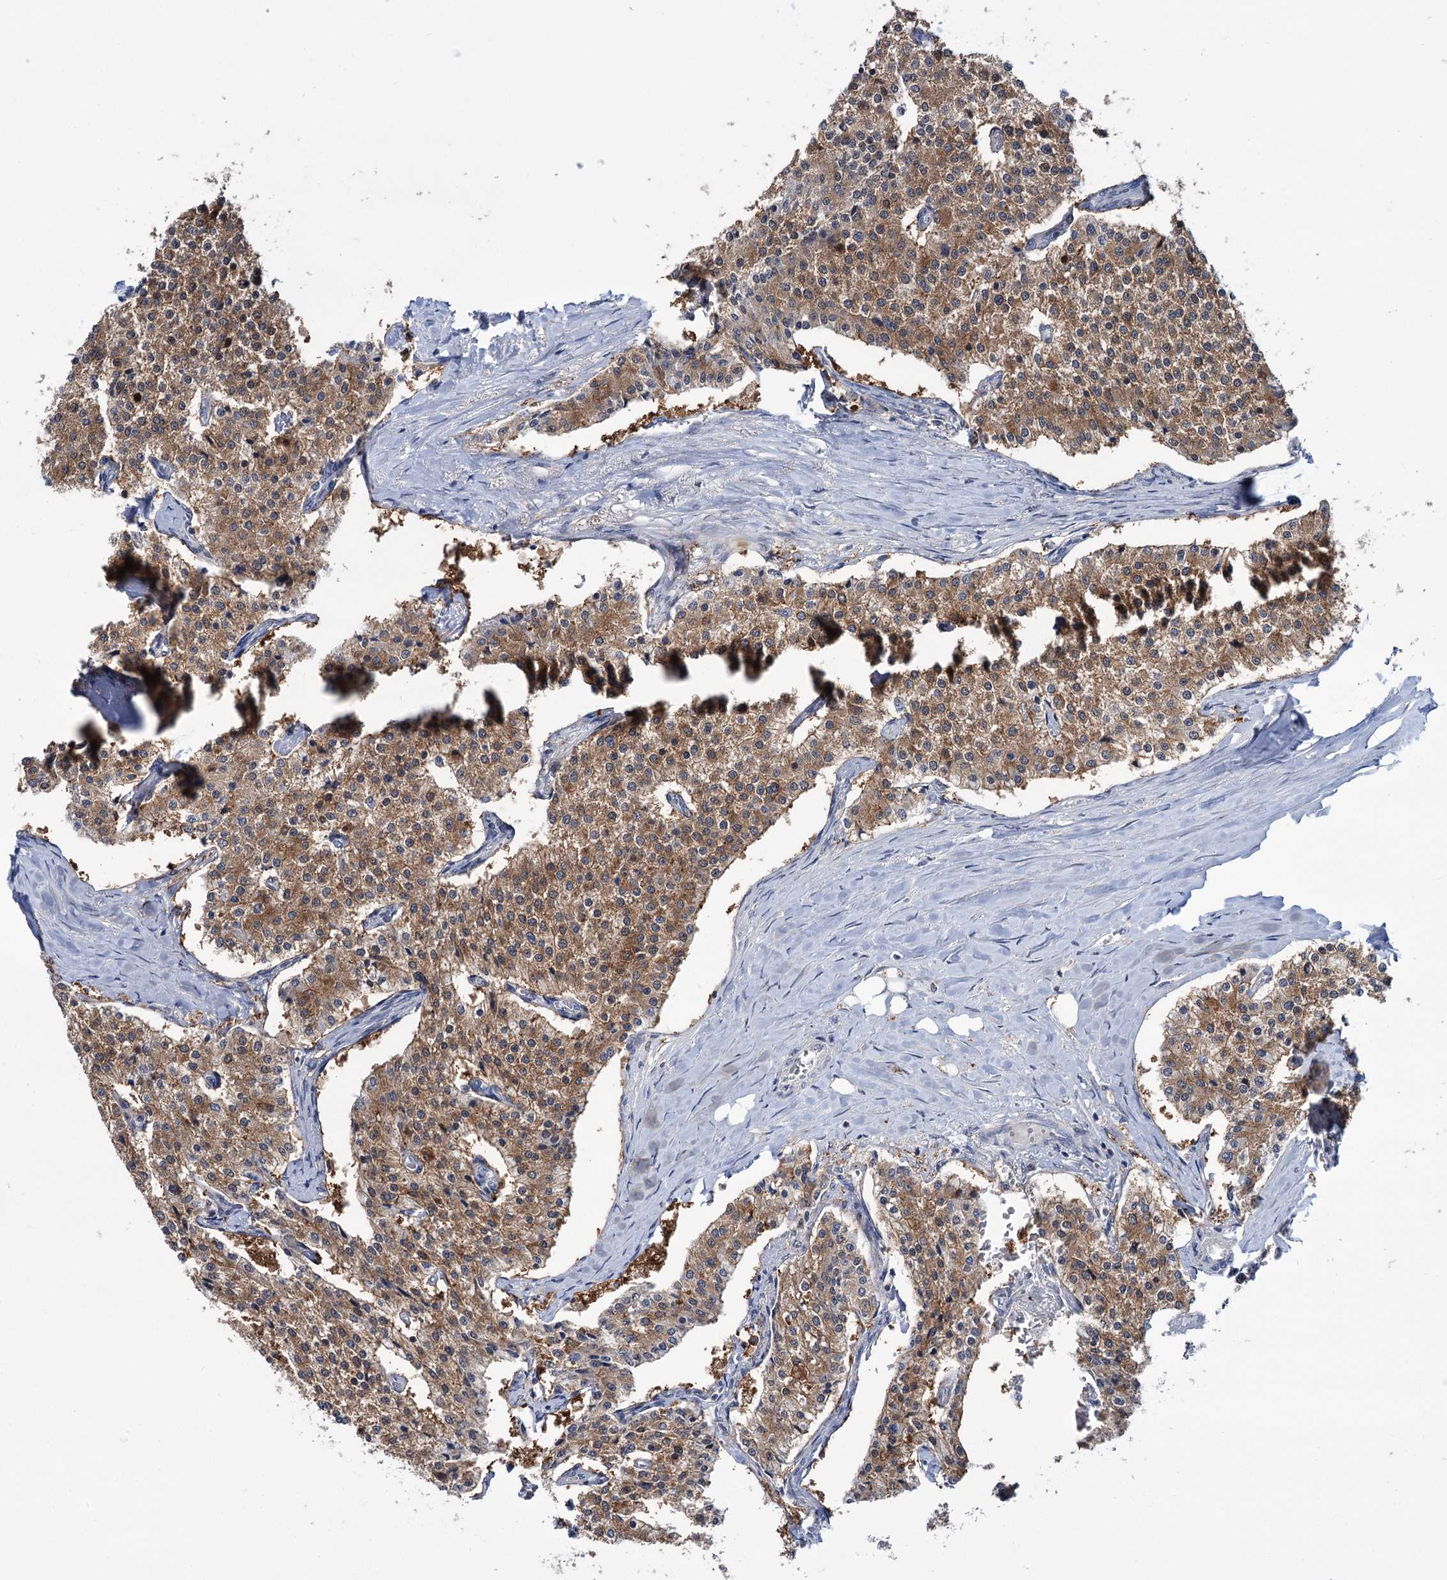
{"staining": {"intensity": "moderate", "quantity": ">75%", "location": "cytoplasmic/membranous"}, "tissue": "carcinoid", "cell_type": "Tumor cells", "image_type": "cancer", "snomed": [{"axis": "morphology", "description": "Carcinoid, malignant, NOS"}, {"axis": "topography", "description": "Colon"}], "caption": "Carcinoid stained with a brown dye displays moderate cytoplasmic/membranous positive staining in approximately >75% of tumor cells.", "gene": "MID1IP1", "patient": {"sex": "female", "age": 52}}